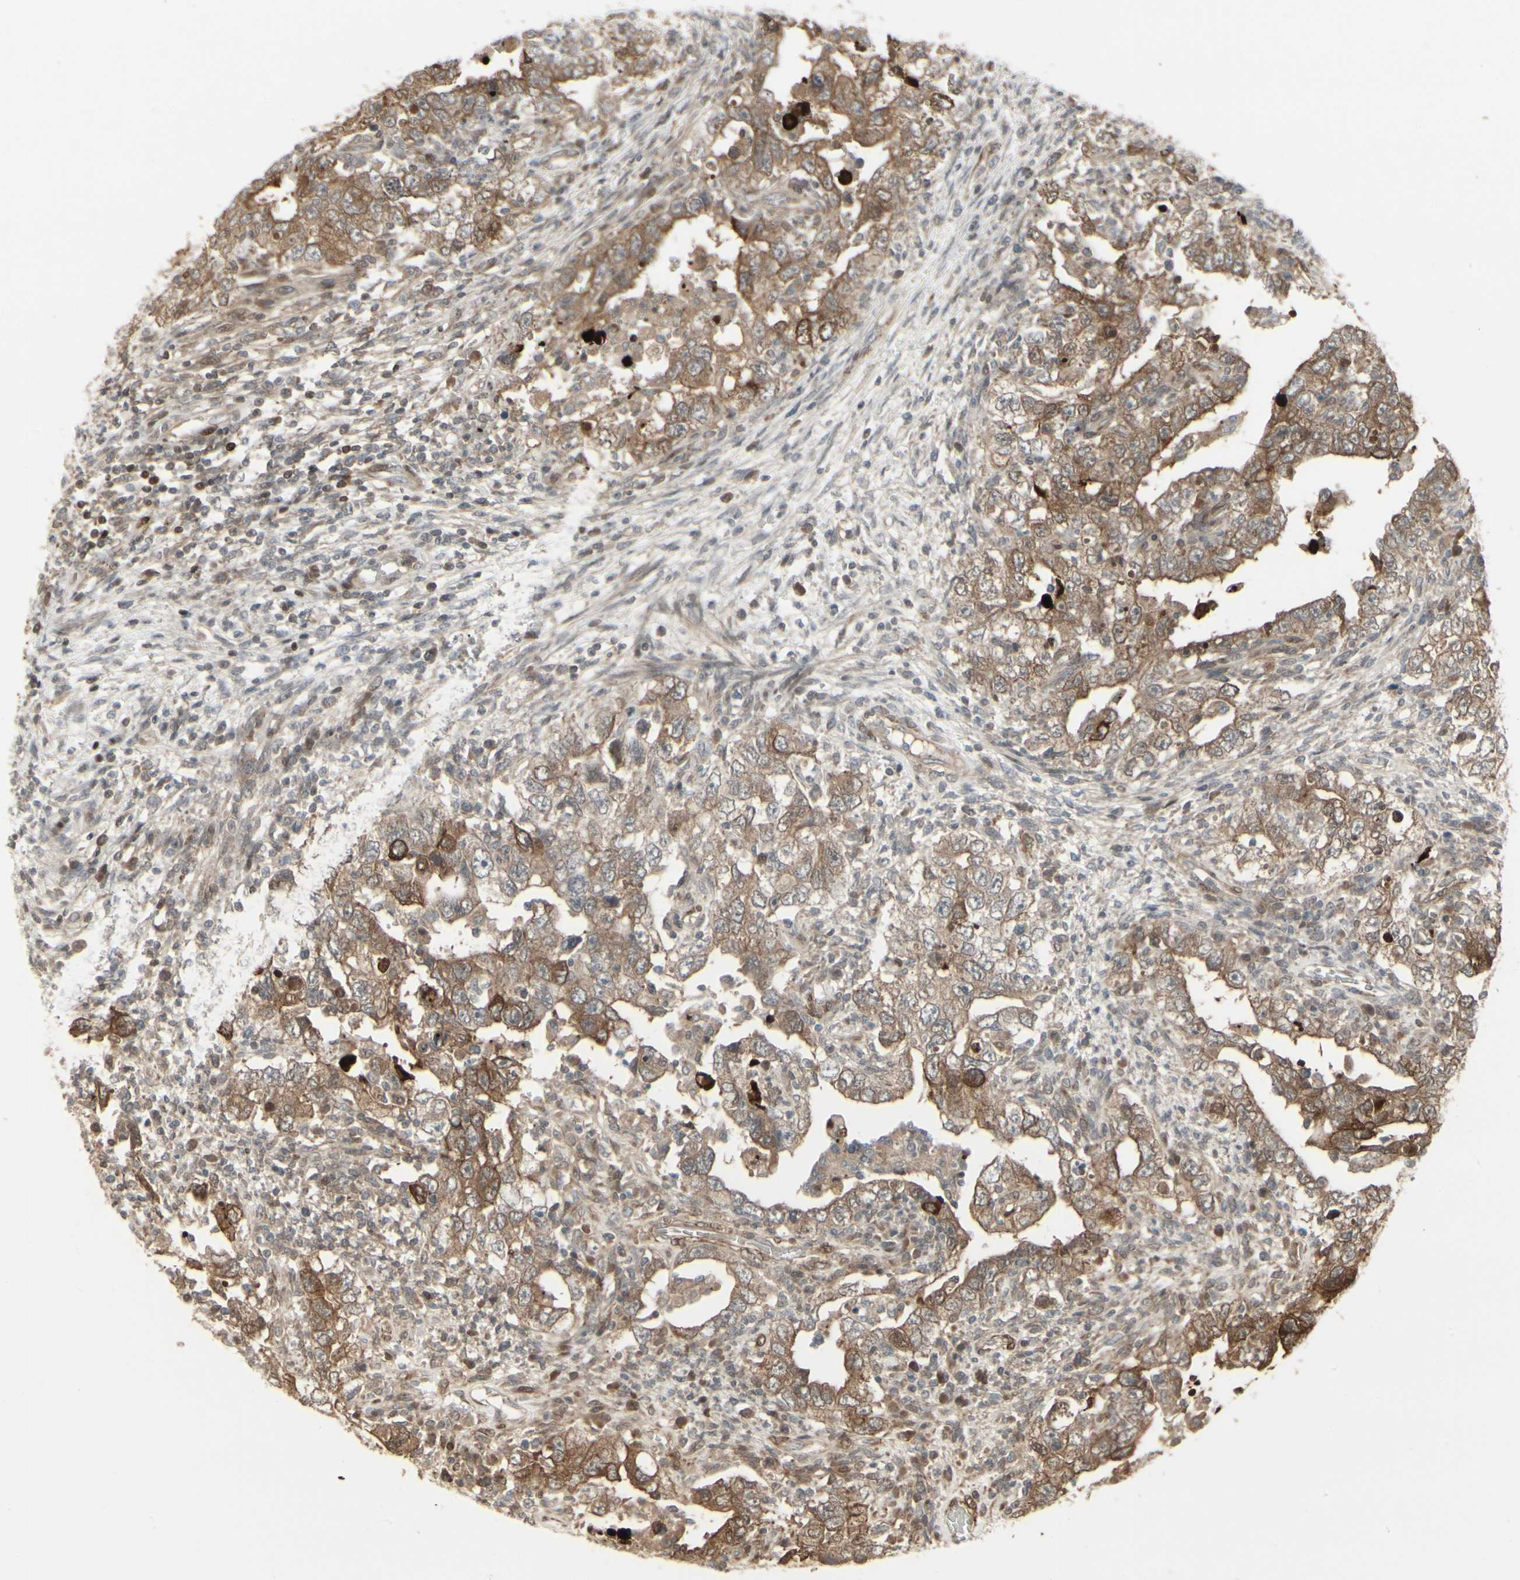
{"staining": {"intensity": "strong", "quantity": ">75%", "location": "cytoplasmic/membranous"}, "tissue": "testis cancer", "cell_type": "Tumor cells", "image_type": "cancer", "snomed": [{"axis": "morphology", "description": "Carcinoma, Embryonal, NOS"}, {"axis": "topography", "description": "Testis"}], "caption": "Testis cancer (embryonal carcinoma) tissue exhibits strong cytoplasmic/membranous positivity in approximately >75% of tumor cells", "gene": "IGFBP6", "patient": {"sex": "male", "age": 26}}